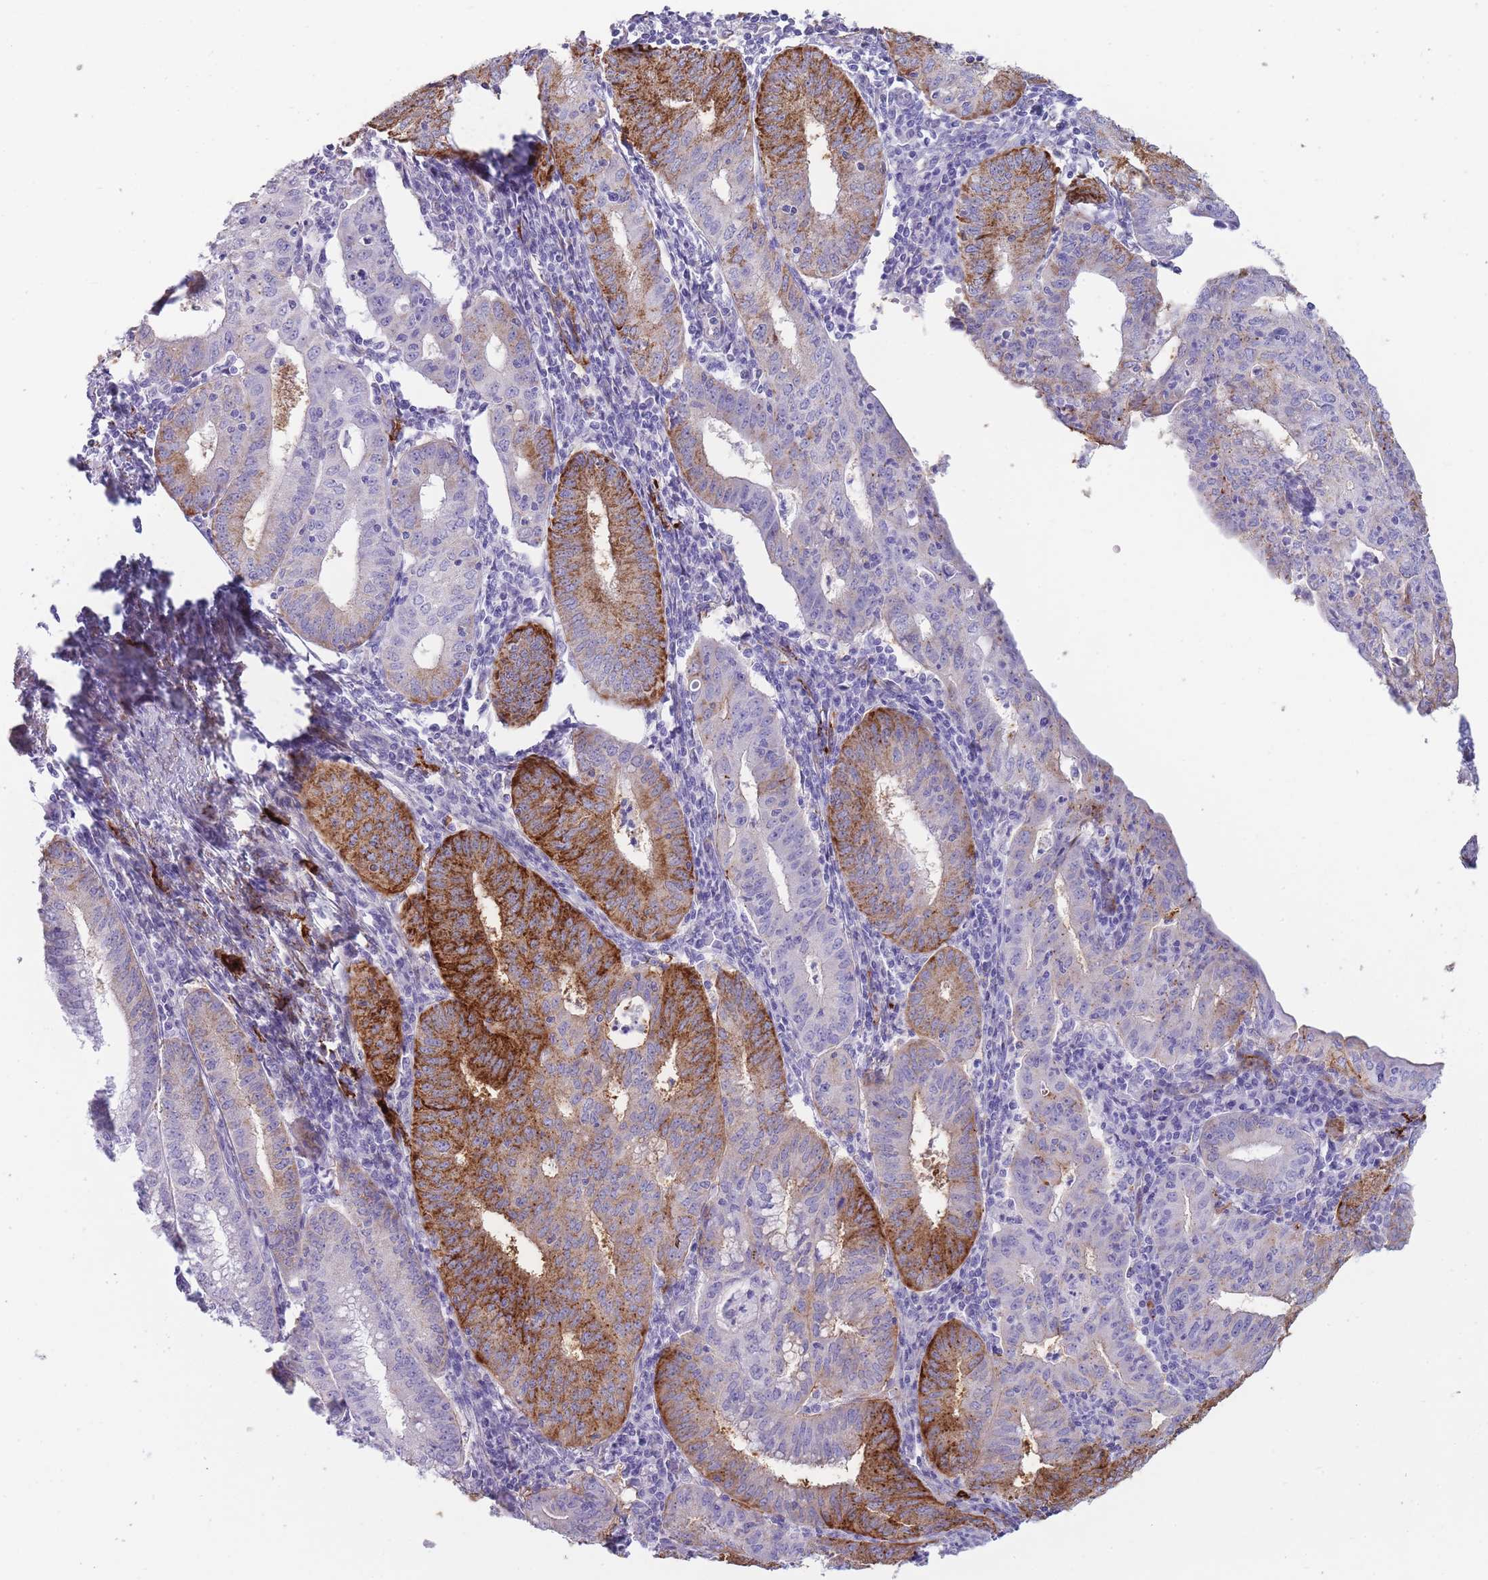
{"staining": {"intensity": "strong", "quantity": "25%-75%", "location": "cytoplasmic/membranous"}, "tissue": "endometrial cancer", "cell_type": "Tumor cells", "image_type": "cancer", "snomed": [{"axis": "morphology", "description": "Adenocarcinoma, NOS"}, {"axis": "topography", "description": "Endometrium"}], "caption": "Endometrial adenocarcinoma tissue reveals strong cytoplasmic/membranous staining in approximately 25%-75% of tumor cells, visualized by immunohistochemistry. (IHC, brightfield microscopy, high magnification).", "gene": "UTP14A", "patient": {"sex": "female", "age": 60}}